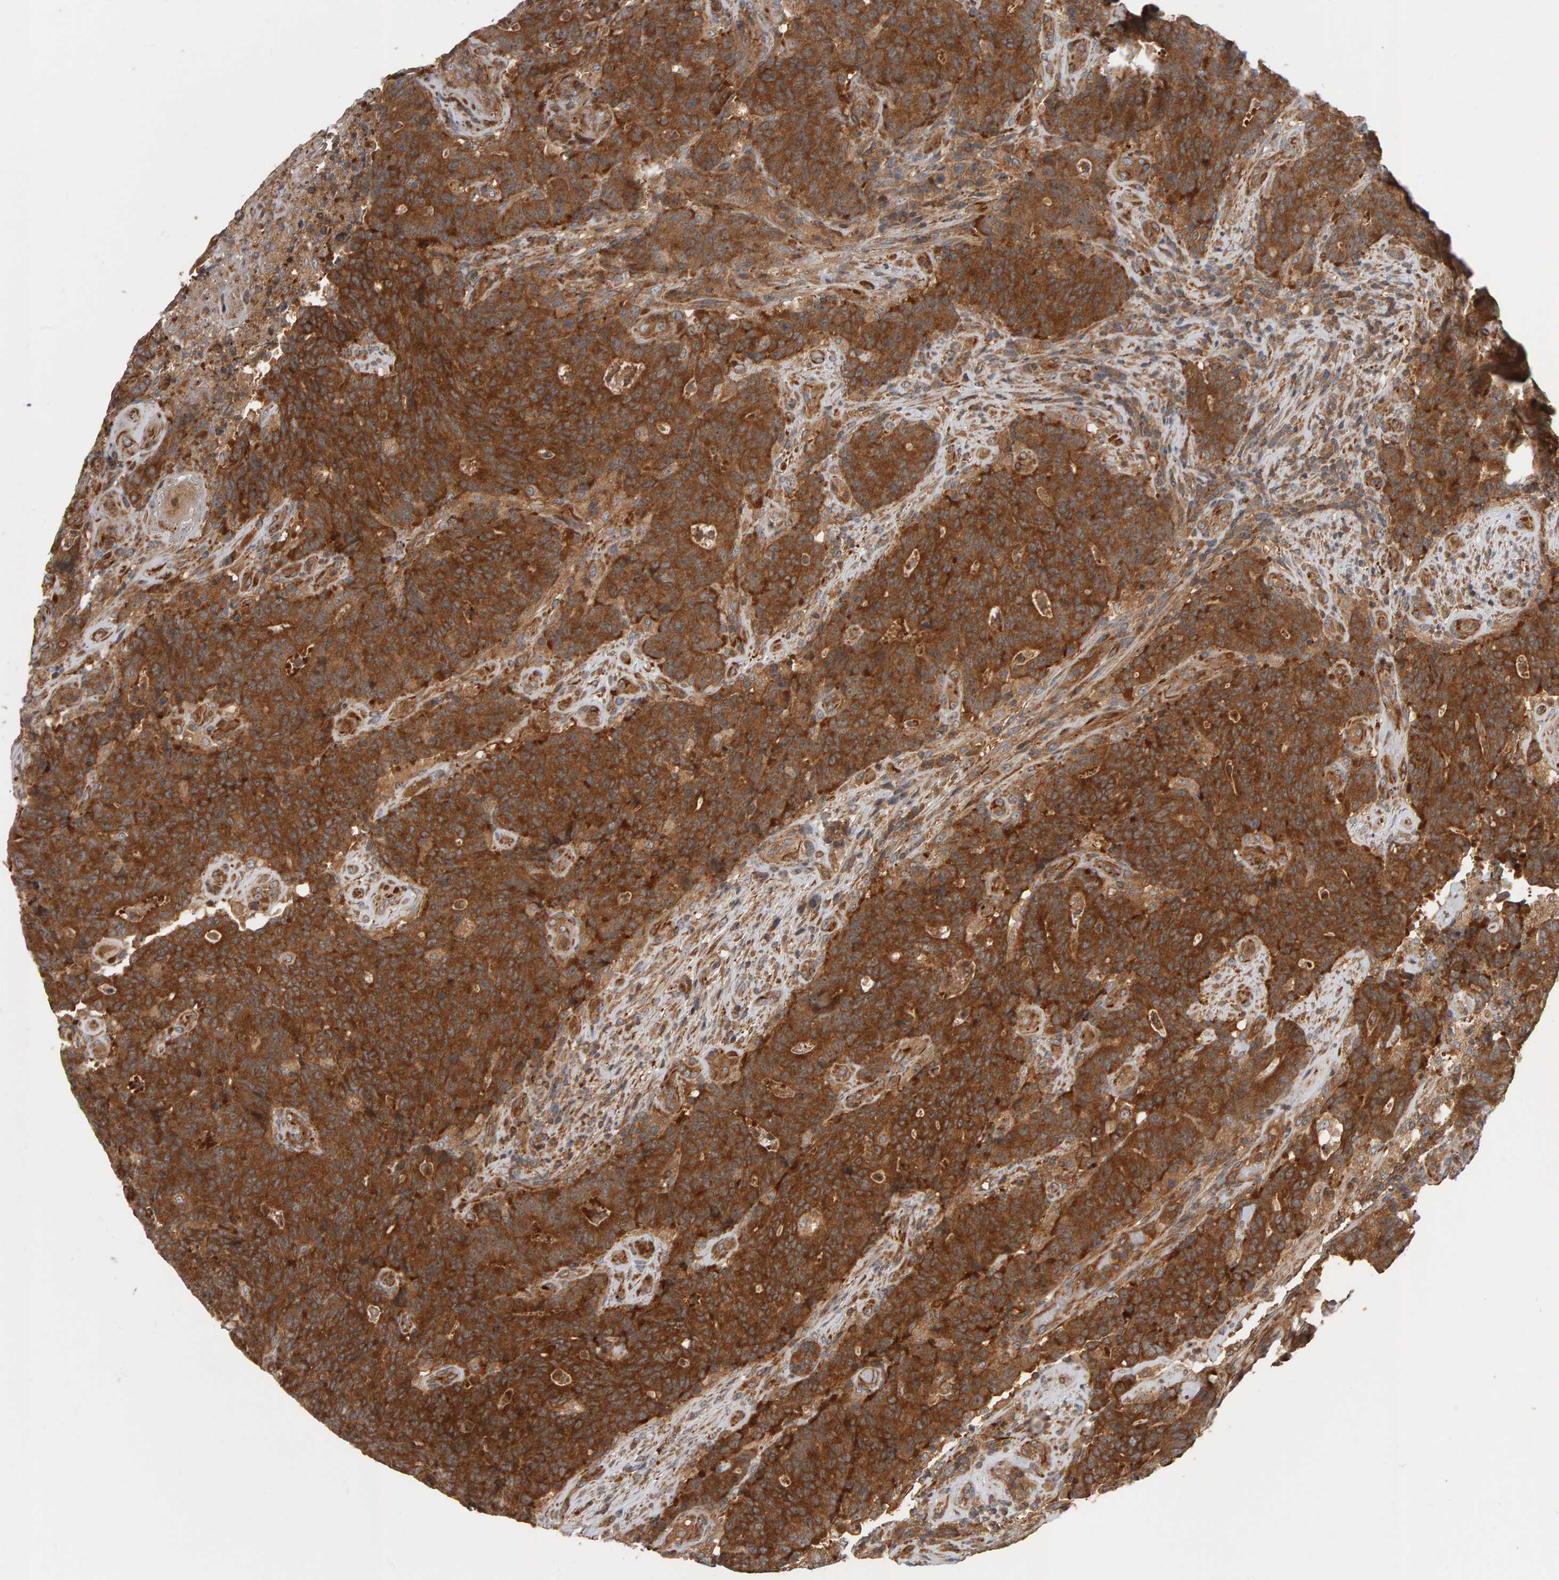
{"staining": {"intensity": "strong", "quantity": ">75%", "location": "cytoplasmic/membranous"}, "tissue": "colorectal cancer", "cell_type": "Tumor cells", "image_type": "cancer", "snomed": [{"axis": "morphology", "description": "Normal tissue, NOS"}, {"axis": "morphology", "description": "Adenocarcinoma, NOS"}, {"axis": "topography", "description": "Colon"}], "caption": "Immunohistochemistry (IHC) photomicrograph of neoplastic tissue: adenocarcinoma (colorectal) stained using immunohistochemistry (IHC) shows high levels of strong protein expression localized specifically in the cytoplasmic/membranous of tumor cells, appearing as a cytoplasmic/membranous brown color.", "gene": "C9orf72", "patient": {"sex": "female", "age": 75}}